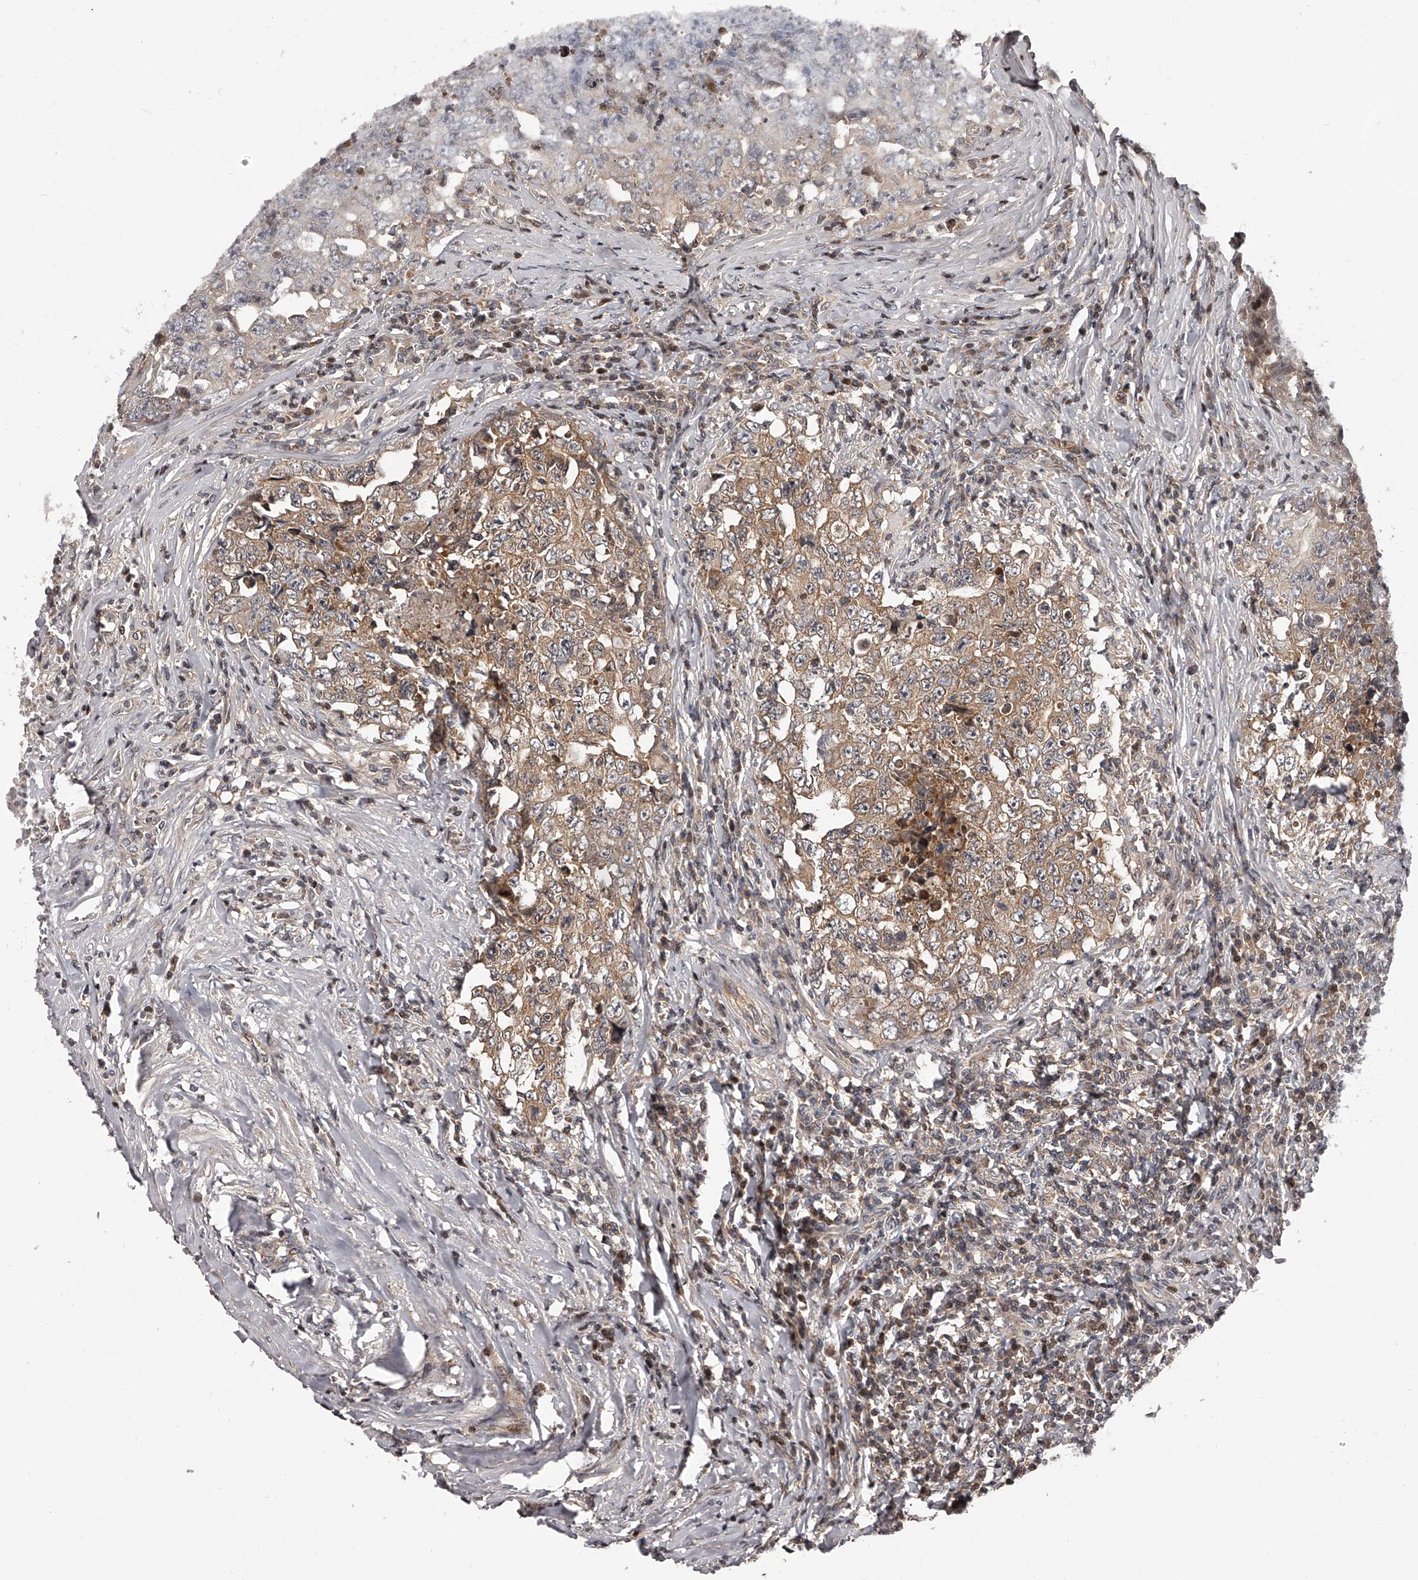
{"staining": {"intensity": "moderate", "quantity": "25%-75%", "location": "cytoplasmic/membranous"}, "tissue": "testis cancer", "cell_type": "Tumor cells", "image_type": "cancer", "snomed": [{"axis": "morphology", "description": "Carcinoma, Embryonal, NOS"}, {"axis": "topography", "description": "Testis"}], "caption": "An immunohistochemistry (IHC) photomicrograph of tumor tissue is shown. Protein staining in brown highlights moderate cytoplasmic/membranous positivity in testis embryonal carcinoma within tumor cells. Using DAB (brown) and hematoxylin (blue) stains, captured at high magnification using brightfield microscopy.", "gene": "PFDN2", "patient": {"sex": "male", "age": 26}}